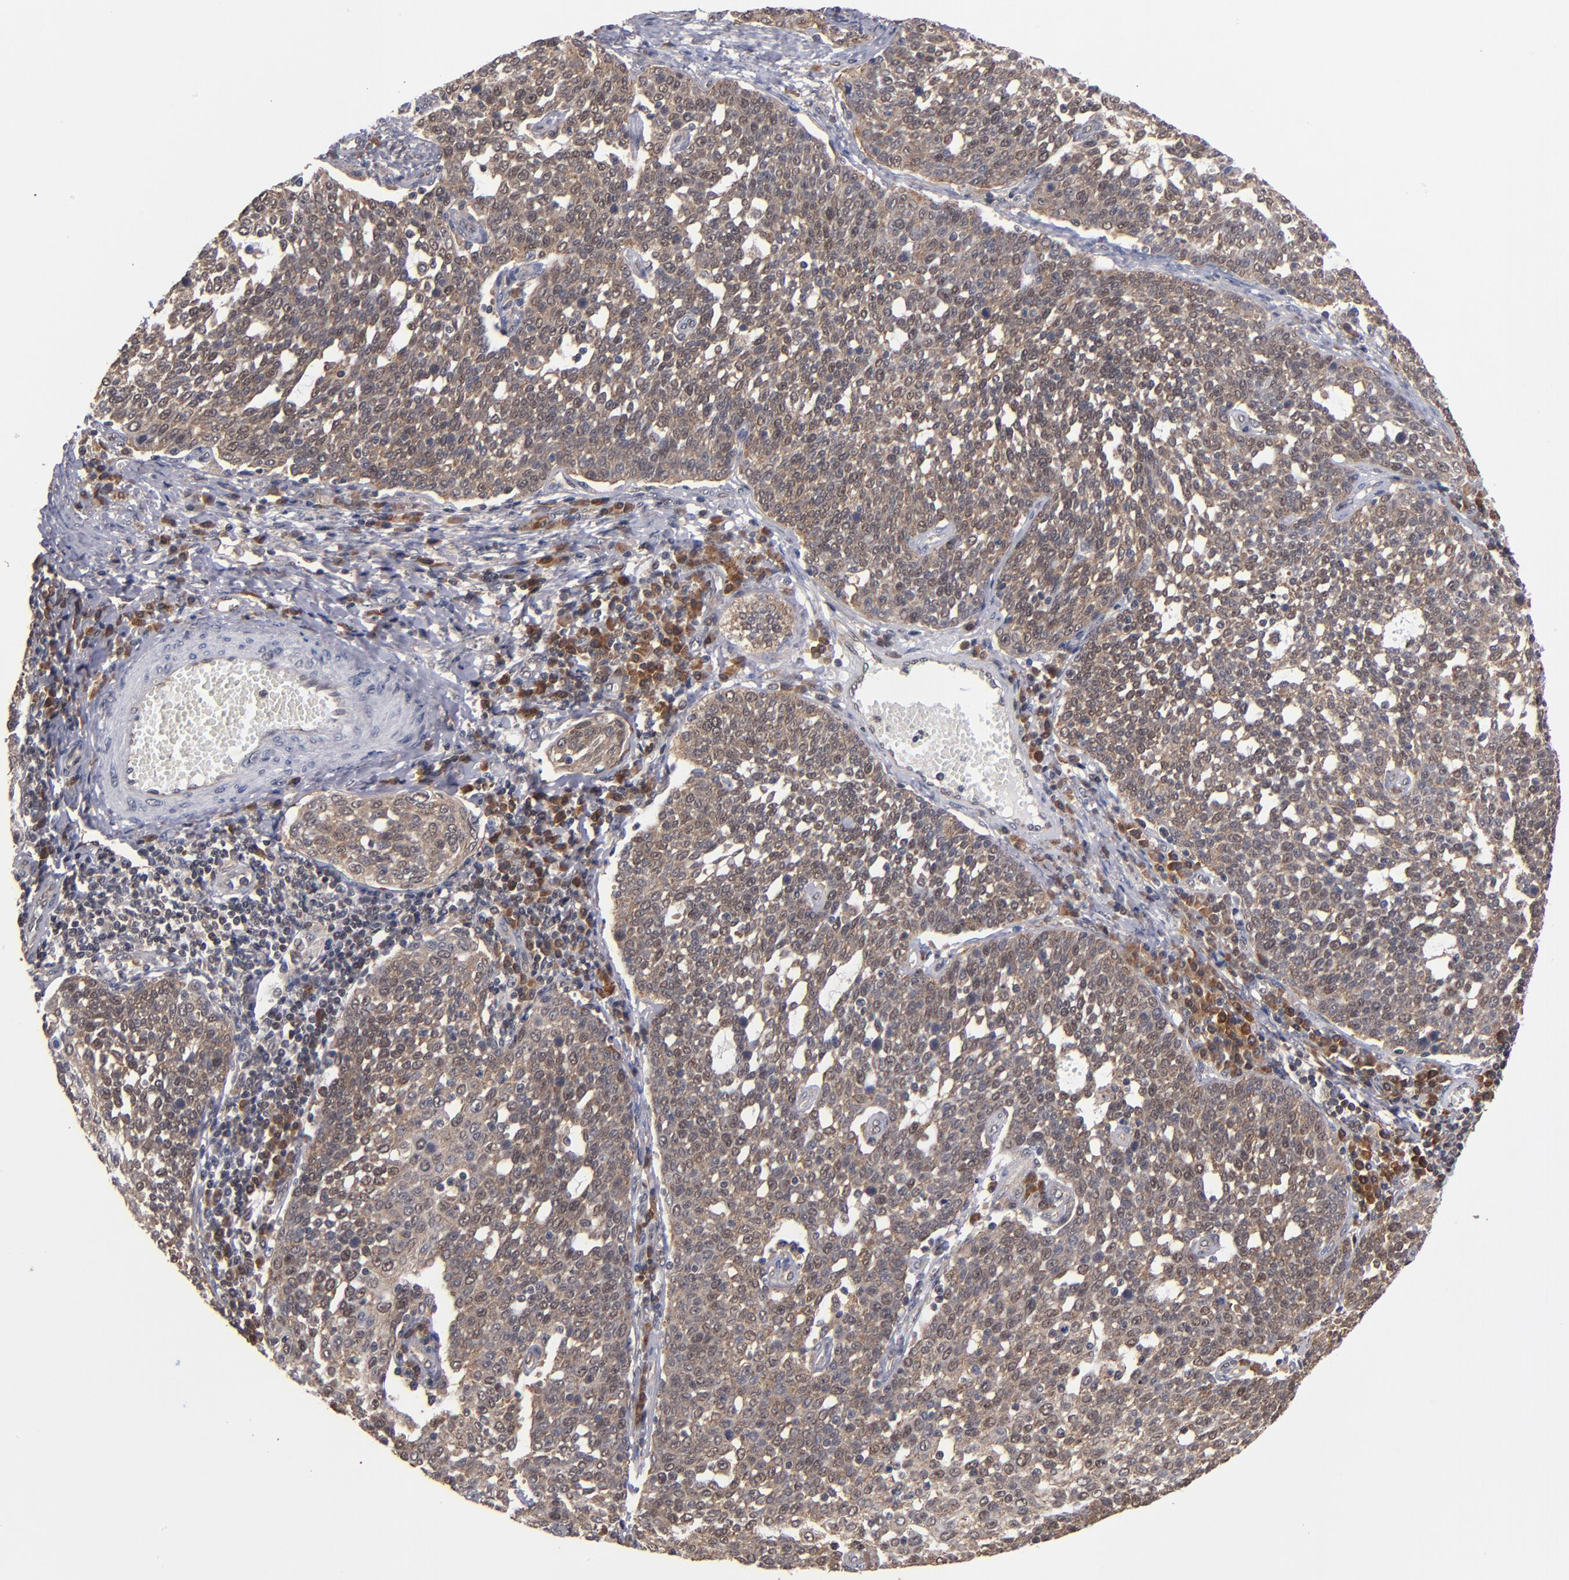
{"staining": {"intensity": "moderate", "quantity": ">75%", "location": "cytoplasmic/membranous,nuclear"}, "tissue": "cervical cancer", "cell_type": "Tumor cells", "image_type": "cancer", "snomed": [{"axis": "morphology", "description": "Squamous cell carcinoma, NOS"}, {"axis": "topography", "description": "Cervix"}], "caption": "The micrograph exhibits immunohistochemical staining of squamous cell carcinoma (cervical). There is moderate cytoplasmic/membranous and nuclear staining is present in approximately >75% of tumor cells.", "gene": "ALG13", "patient": {"sex": "female", "age": 34}}